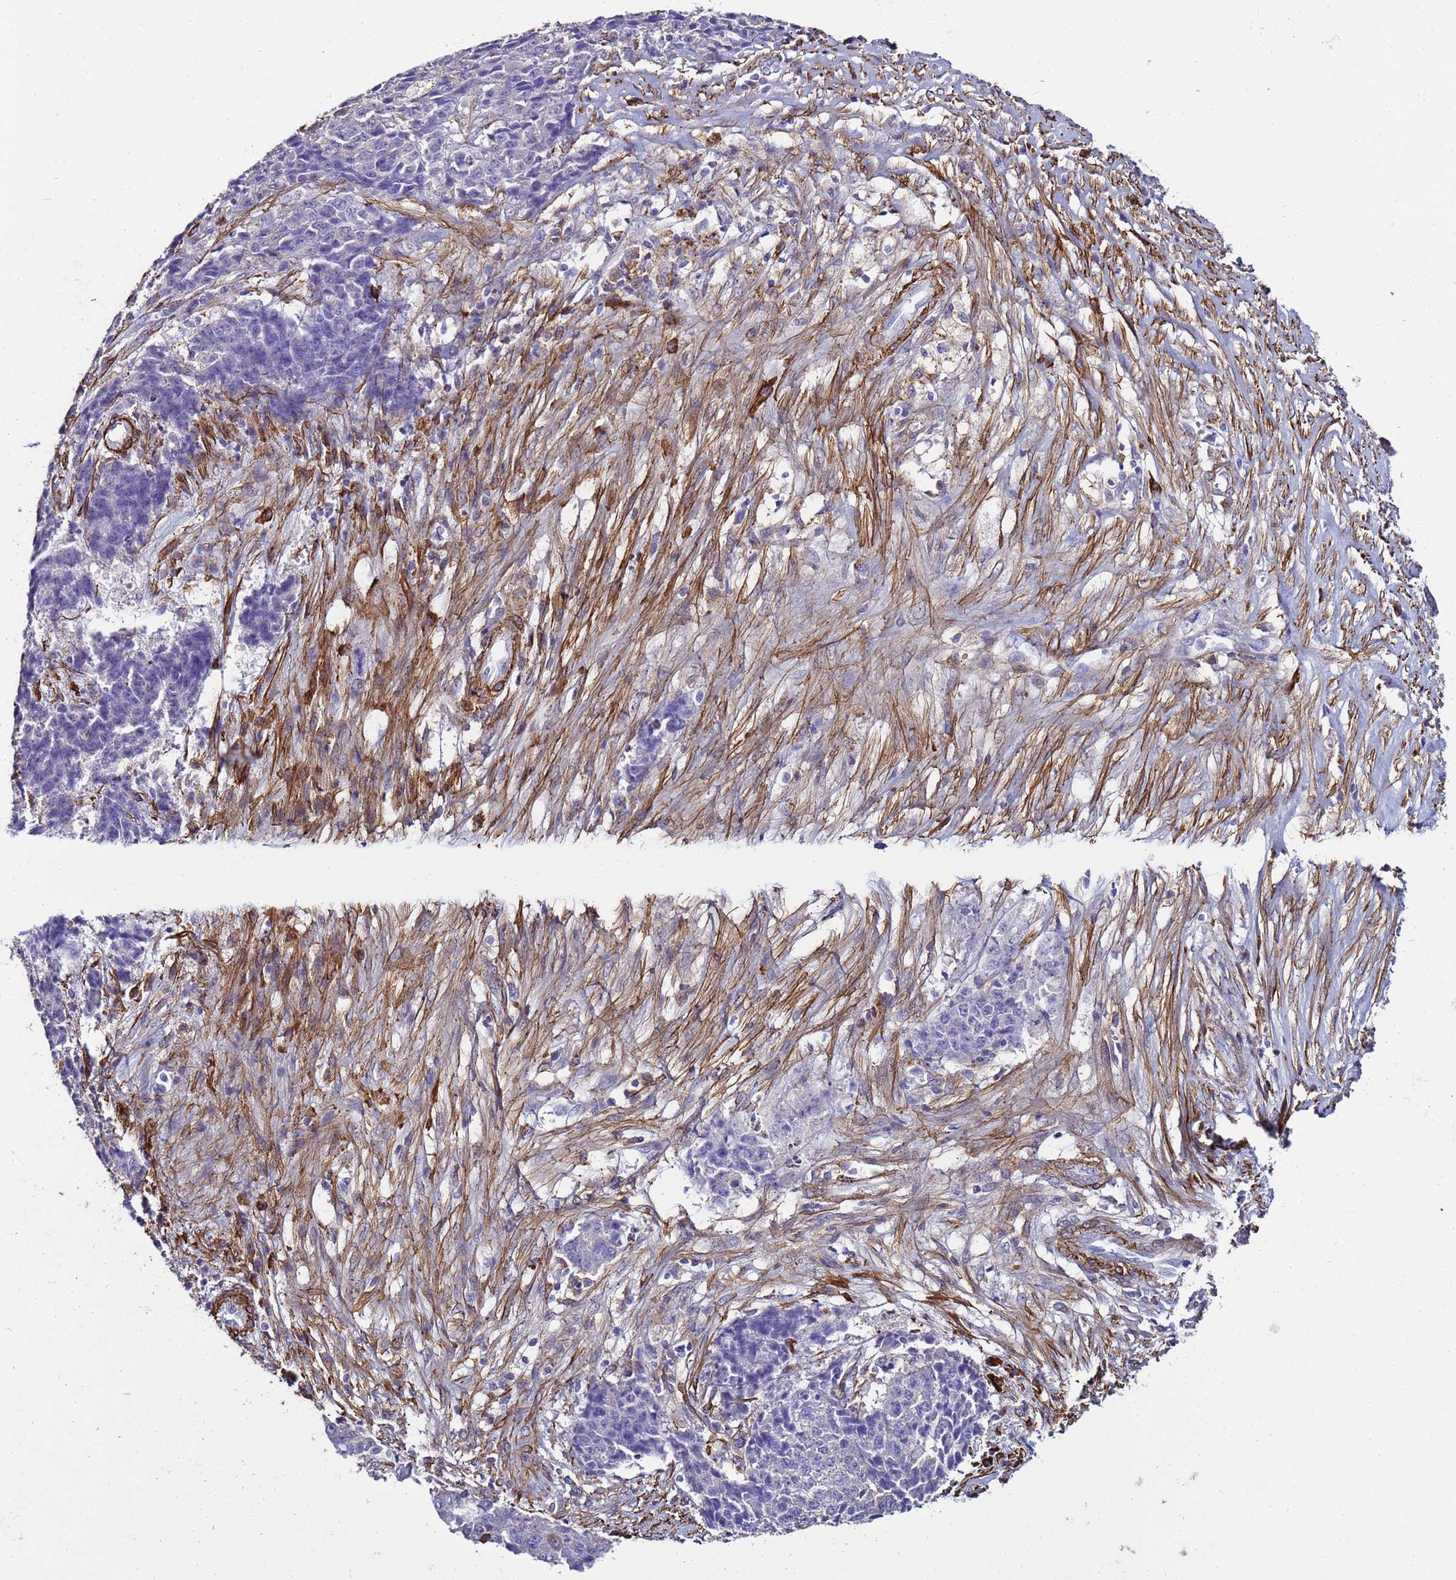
{"staining": {"intensity": "negative", "quantity": "none", "location": "none"}, "tissue": "ovarian cancer", "cell_type": "Tumor cells", "image_type": "cancer", "snomed": [{"axis": "morphology", "description": "Carcinoma, endometroid"}, {"axis": "topography", "description": "Ovary"}], "caption": "The immunohistochemistry (IHC) image has no significant positivity in tumor cells of ovarian endometroid carcinoma tissue.", "gene": "RABL2B", "patient": {"sex": "female", "age": 42}}